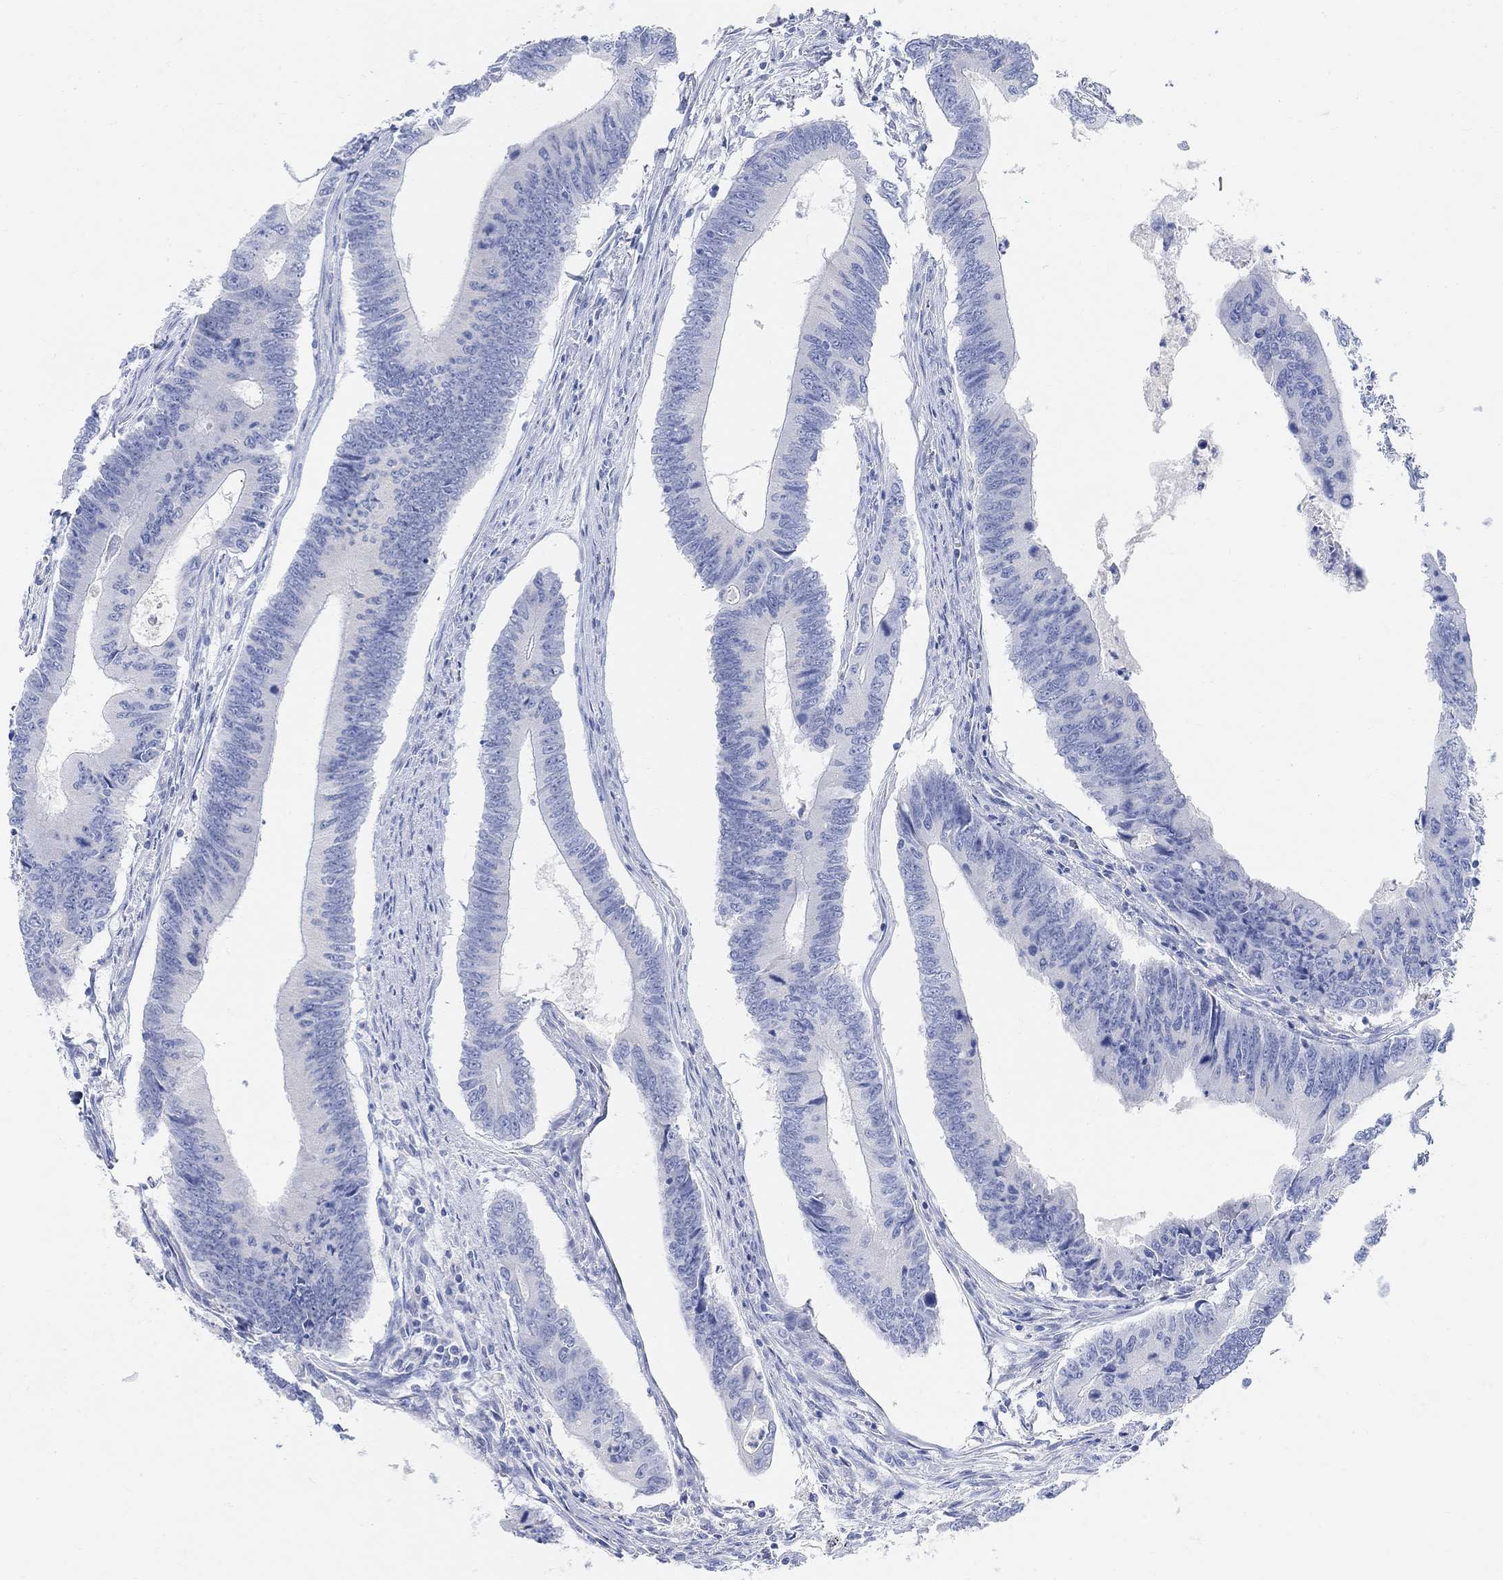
{"staining": {"intensity": "negative", "quantity": "none", "location": "none"}, "tissue": "colorectal cancer", "cell_type": "Tumor cells", "image_type": "cancer", "snomed": [{"axis": "morphology", "description": "Adenocarcinoma, NOS"}, {"axis": "topography", "description": "Colon"}], "caption": "This is an IHC photomicrograph of colorectal cancer. There is no expression in tumor cells.", "gene": "RETNLB", "patient": {"sex": "male", "age": 53}}